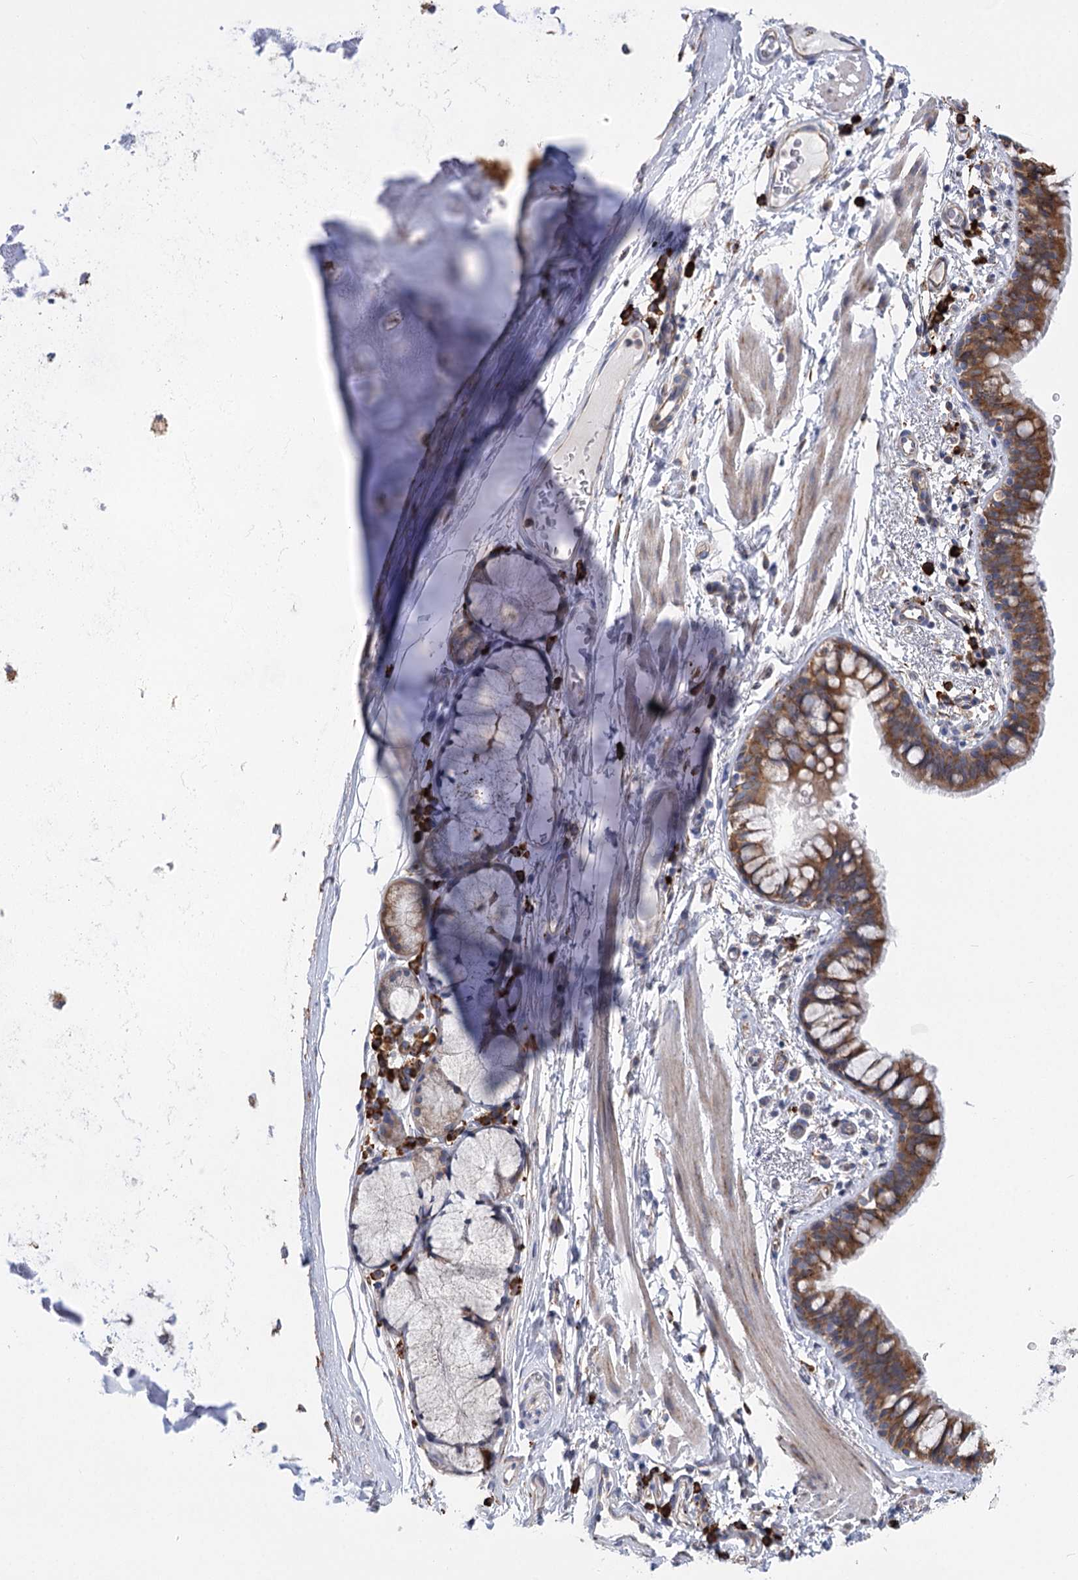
{"staining": {"intensity": "moderate", "quantity": ">75%", "location": "cytoplasmic/membranous"}, "tissue": "bronchus", "cell_type": "Respiratory epithelial cells", "image_type": "normal", "snomed": [{"axis": "morphology", "description": "Normal tissue, NOS"}, {"axis": "topography", "description": "Cartilage tissue"}, {"axis": "topography", "description": "Bronchus"}], "caption": "Immunohistochemical staining of normal human bronchus shows medium levels of moderate cytoplasmic/membranous expression in approximately >75% of respiratory epithelial cells.", "gene": "METTL24", "patient": {"sex": "female", "age": 36}}